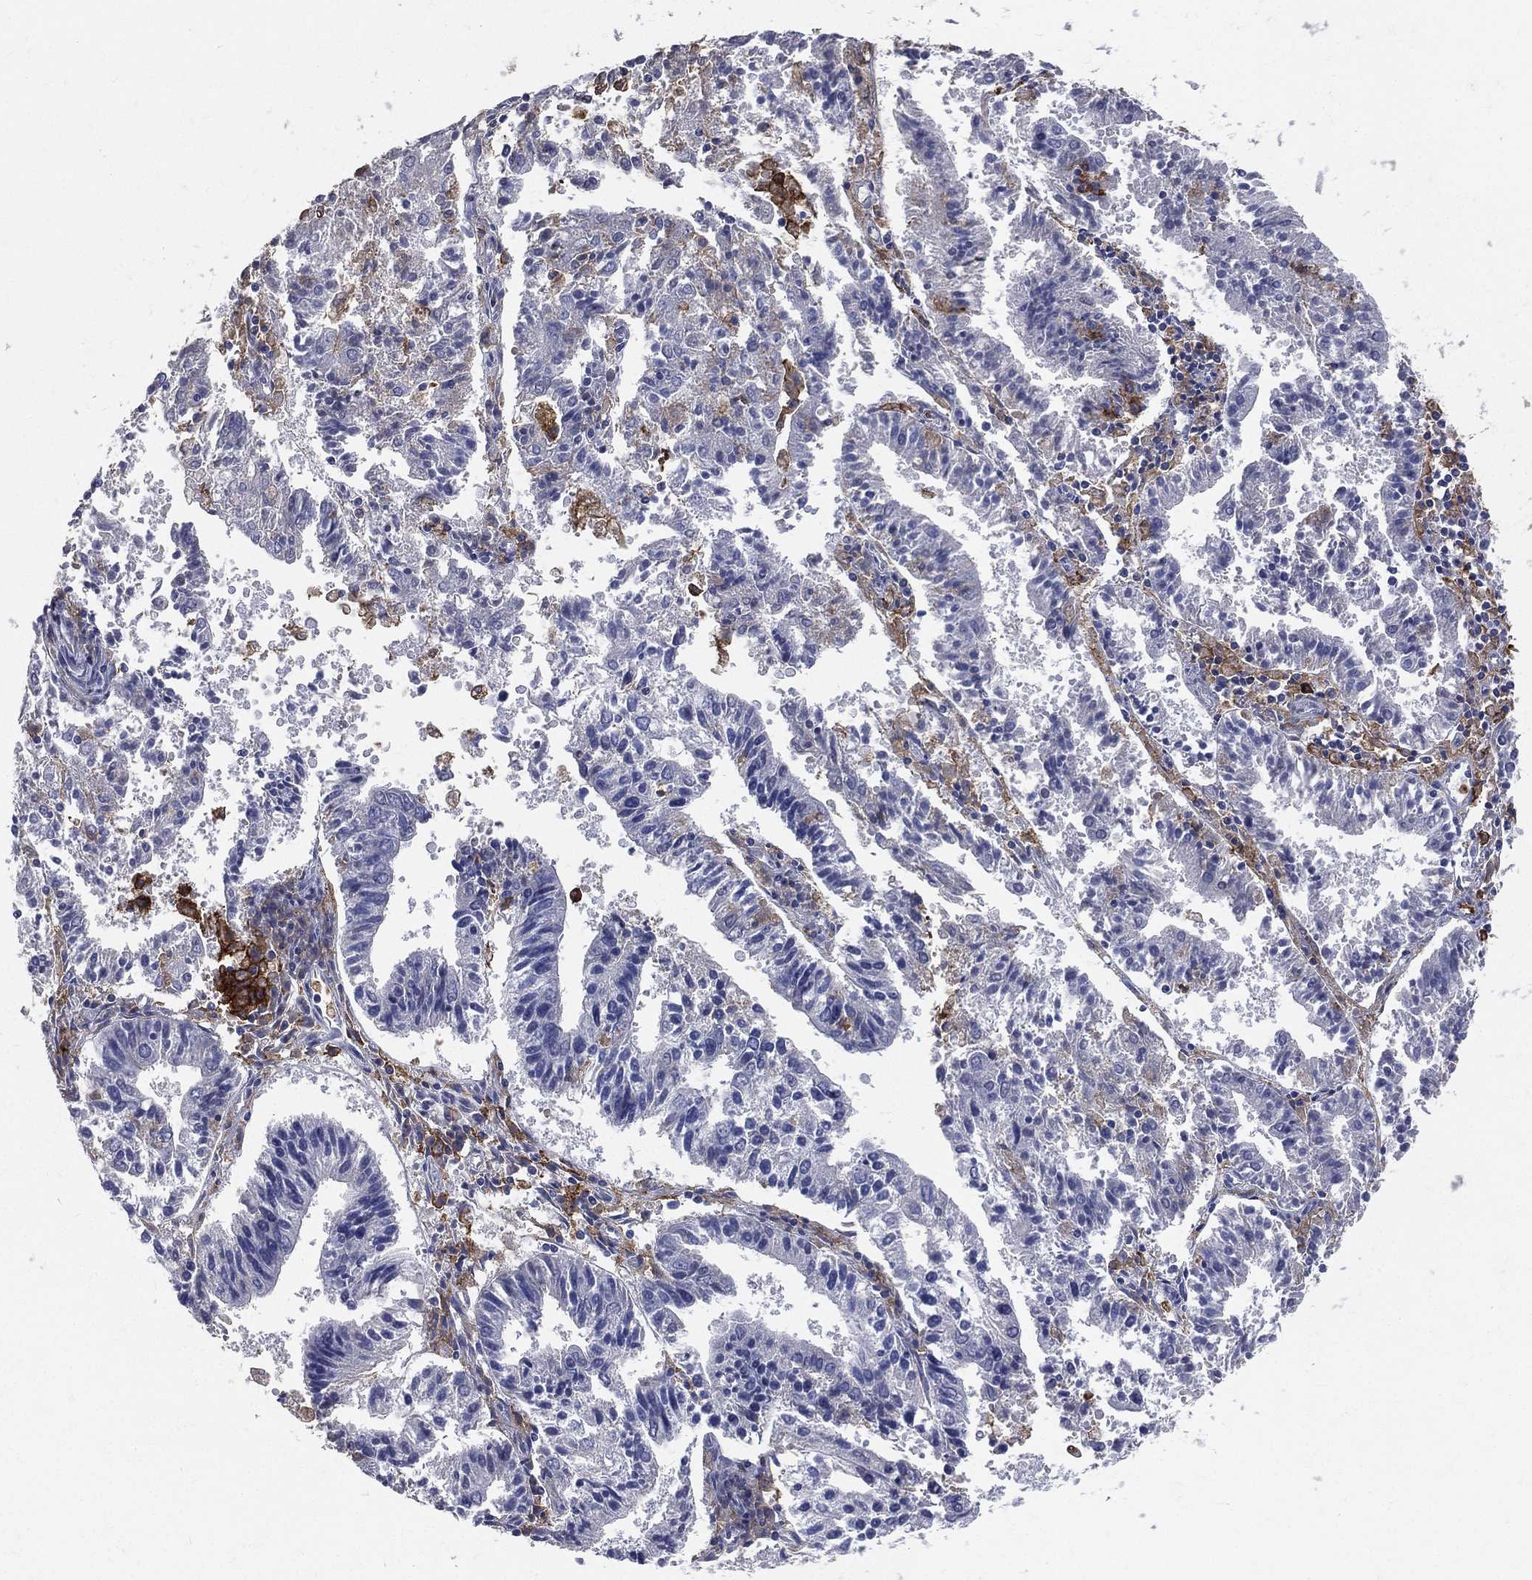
{"staining": {"intensity": "negative", "quantity": "none", "location": "none"}, "tissue": "endometrial cancer", "cell_type": "Tumor cells", "image_type": "cancer", "snomed": [{"axis": "morphology", "description": "Adenocarcinoma, NOS"}, {"axis": "topography", "description": "Endometrium"}], "caption": "This is an IHC histopathology image of human endometrial adenocarcinoma. There is no positivity in tumor cells.", "gene": "CD33", "patient": {"sex": "female", "age": 82}}